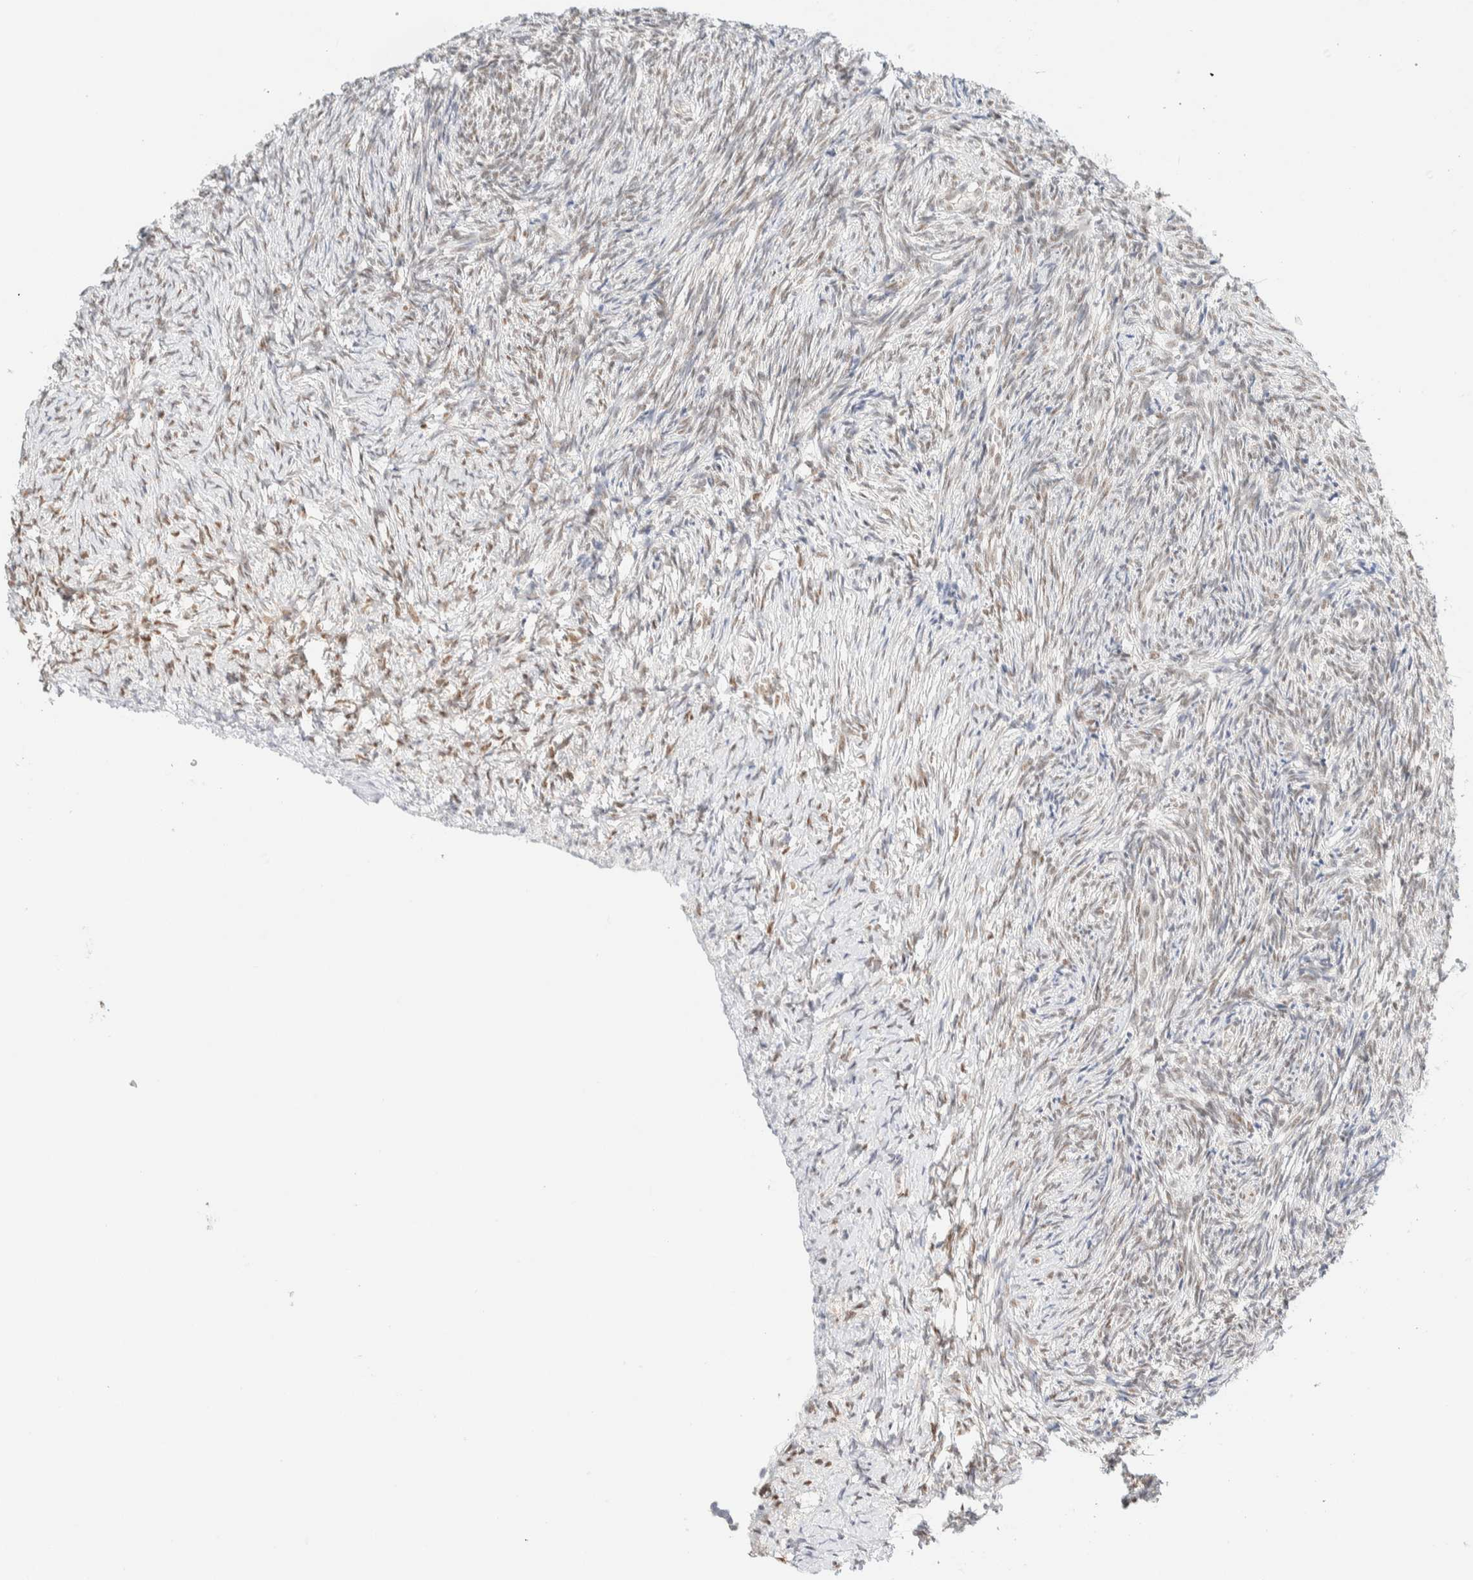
{"staining": {"intensity": "weak", "quantity": "25%-75%", "location": "nuclear"}, "tissue": "ovary", "cell_type": "Follicle cells", "image_type": "normal", "snomed": [{"axis": "morphology", "description": "Normal tissue, NOS"}, {"axis": "topography", "description": "Ovary"}], "caption": "Normal ovary was stained to show a protein in brown. There is low levels of weak nuclear staining in approximately 25%-75% of follicle cells. Nuclei are stained in blue.", "gene": "PYGO2", "patient": {"sex": "female", "age": 41}}